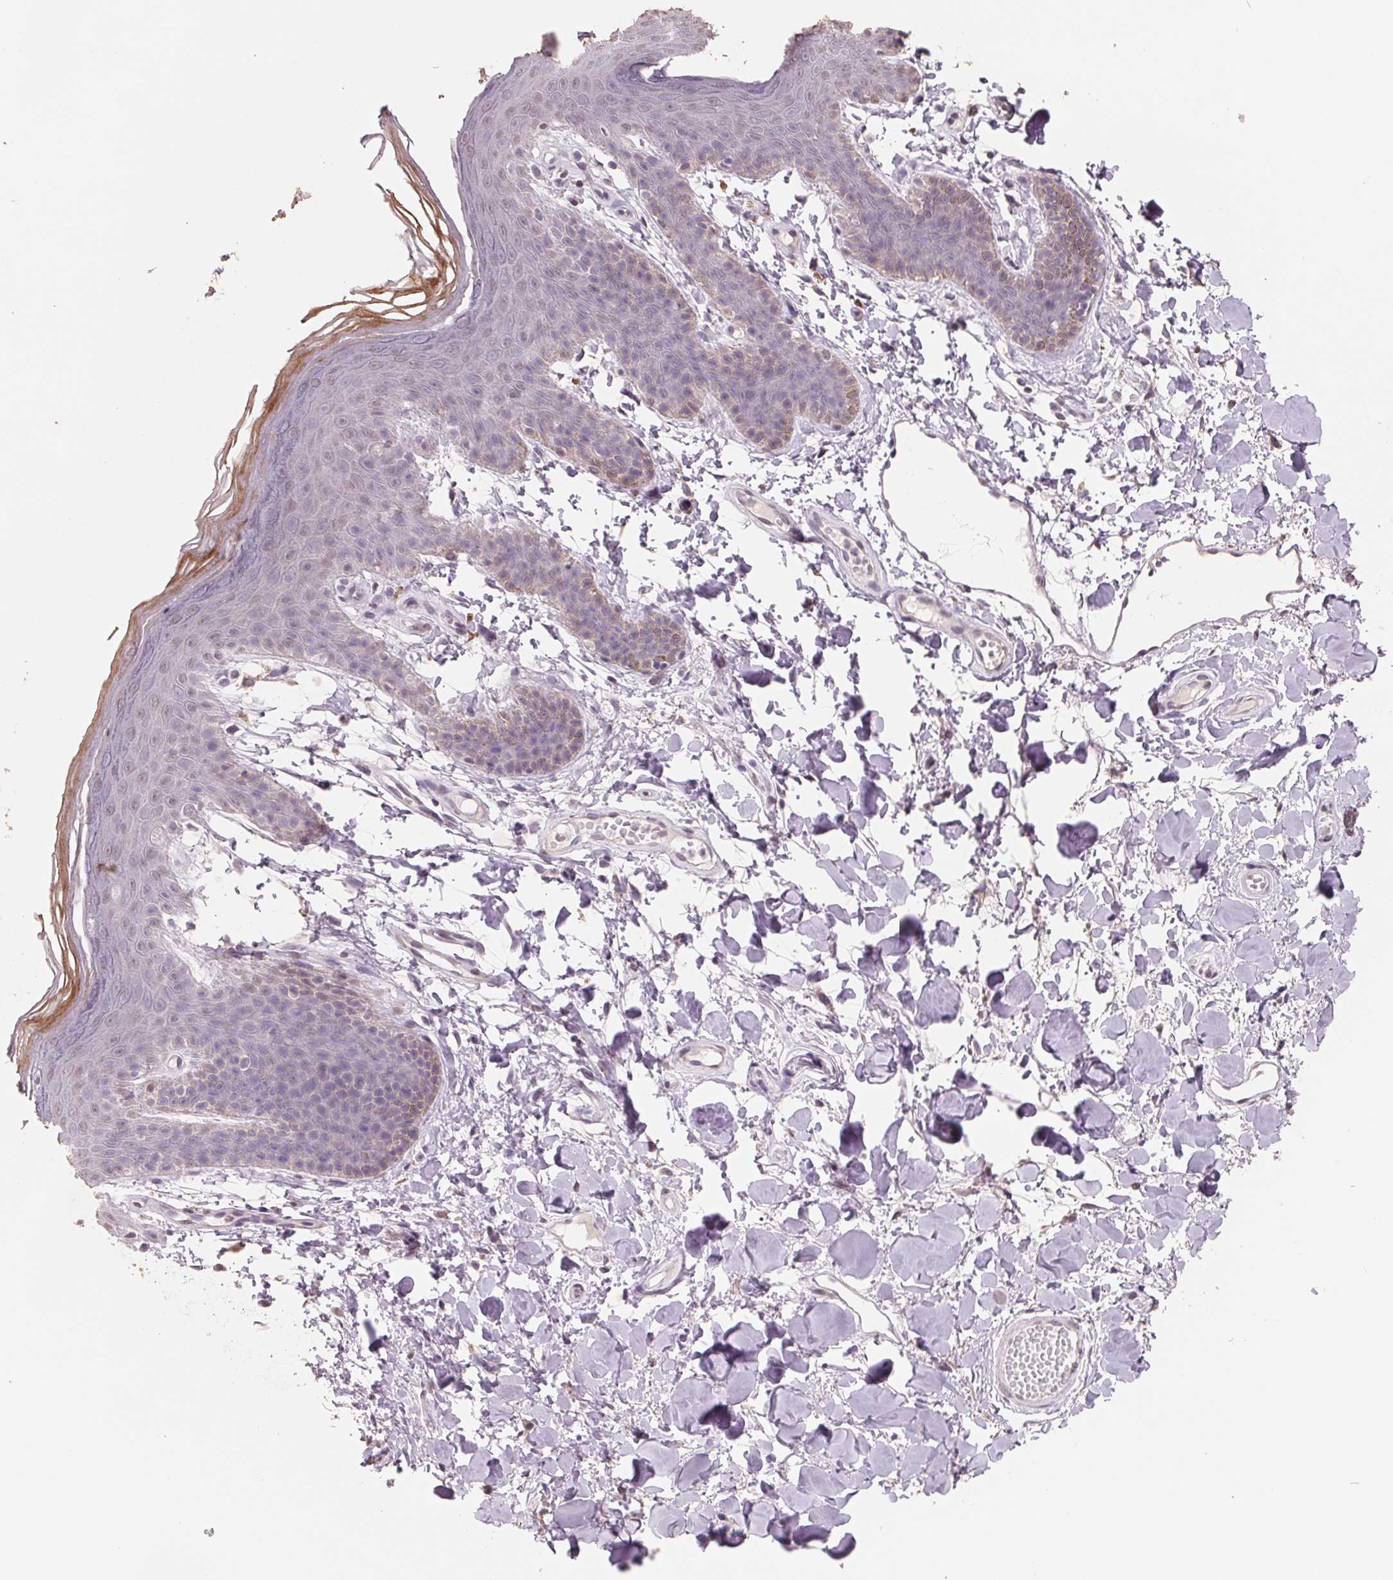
{"staining": {"intensity": "weak", "quantity": "<25%", "location": "cytoplasmic/membranous"}, "tissue": "skin", "cell_type": "Epidermal cells", "image_type": "normal", "snomed": [{"axis": "morphology", "description": "Normal tissue, NOS"}, {"axis": "topography", "description": "Anal"}], "caption": "Protein analysis of normal skin shows no significant staining in epidermal cells.", "gene": "FTCD", "patient": {"sex": "male", "age": 53}}